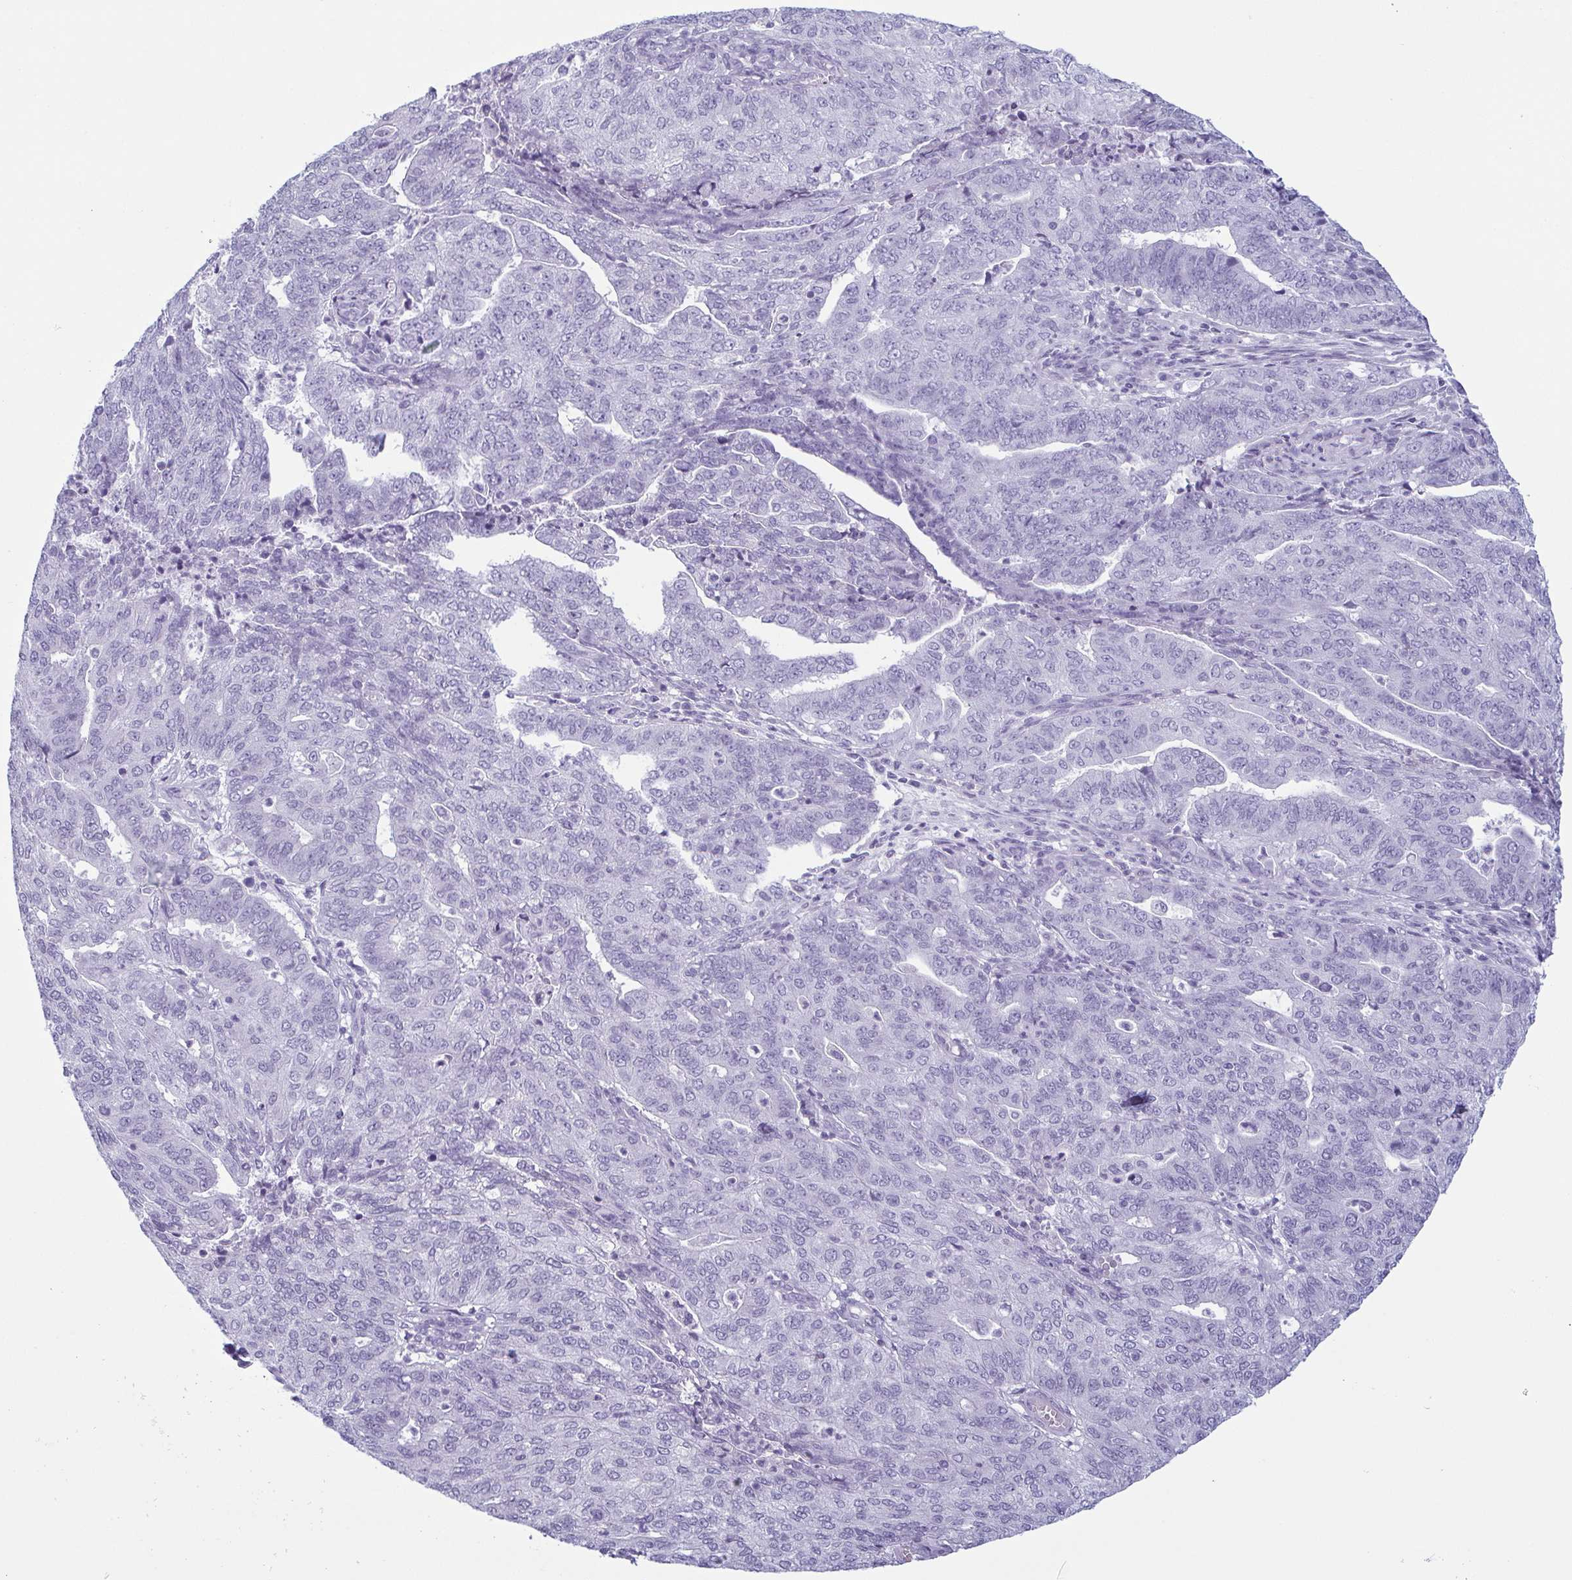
{"staining": {"intensity": "negative", "quantity": "none", "location": "none"}, "tissue": "endometrial cancer", "cell_type": "Tumor cells", "image_type": "cancer", "snomed": [{"axis": "morphology", "description": "Adenocarcinoma, NOS"}, {"axis": "topography", "description": "Endometrium"}], "caption": "Immunohistochemistry (IHC) of endometrial adenocarcinoma demonstrates no positivity in tumor cells.", "gene": "KRT78", "patient": {"sex": "female", "age": 82}}